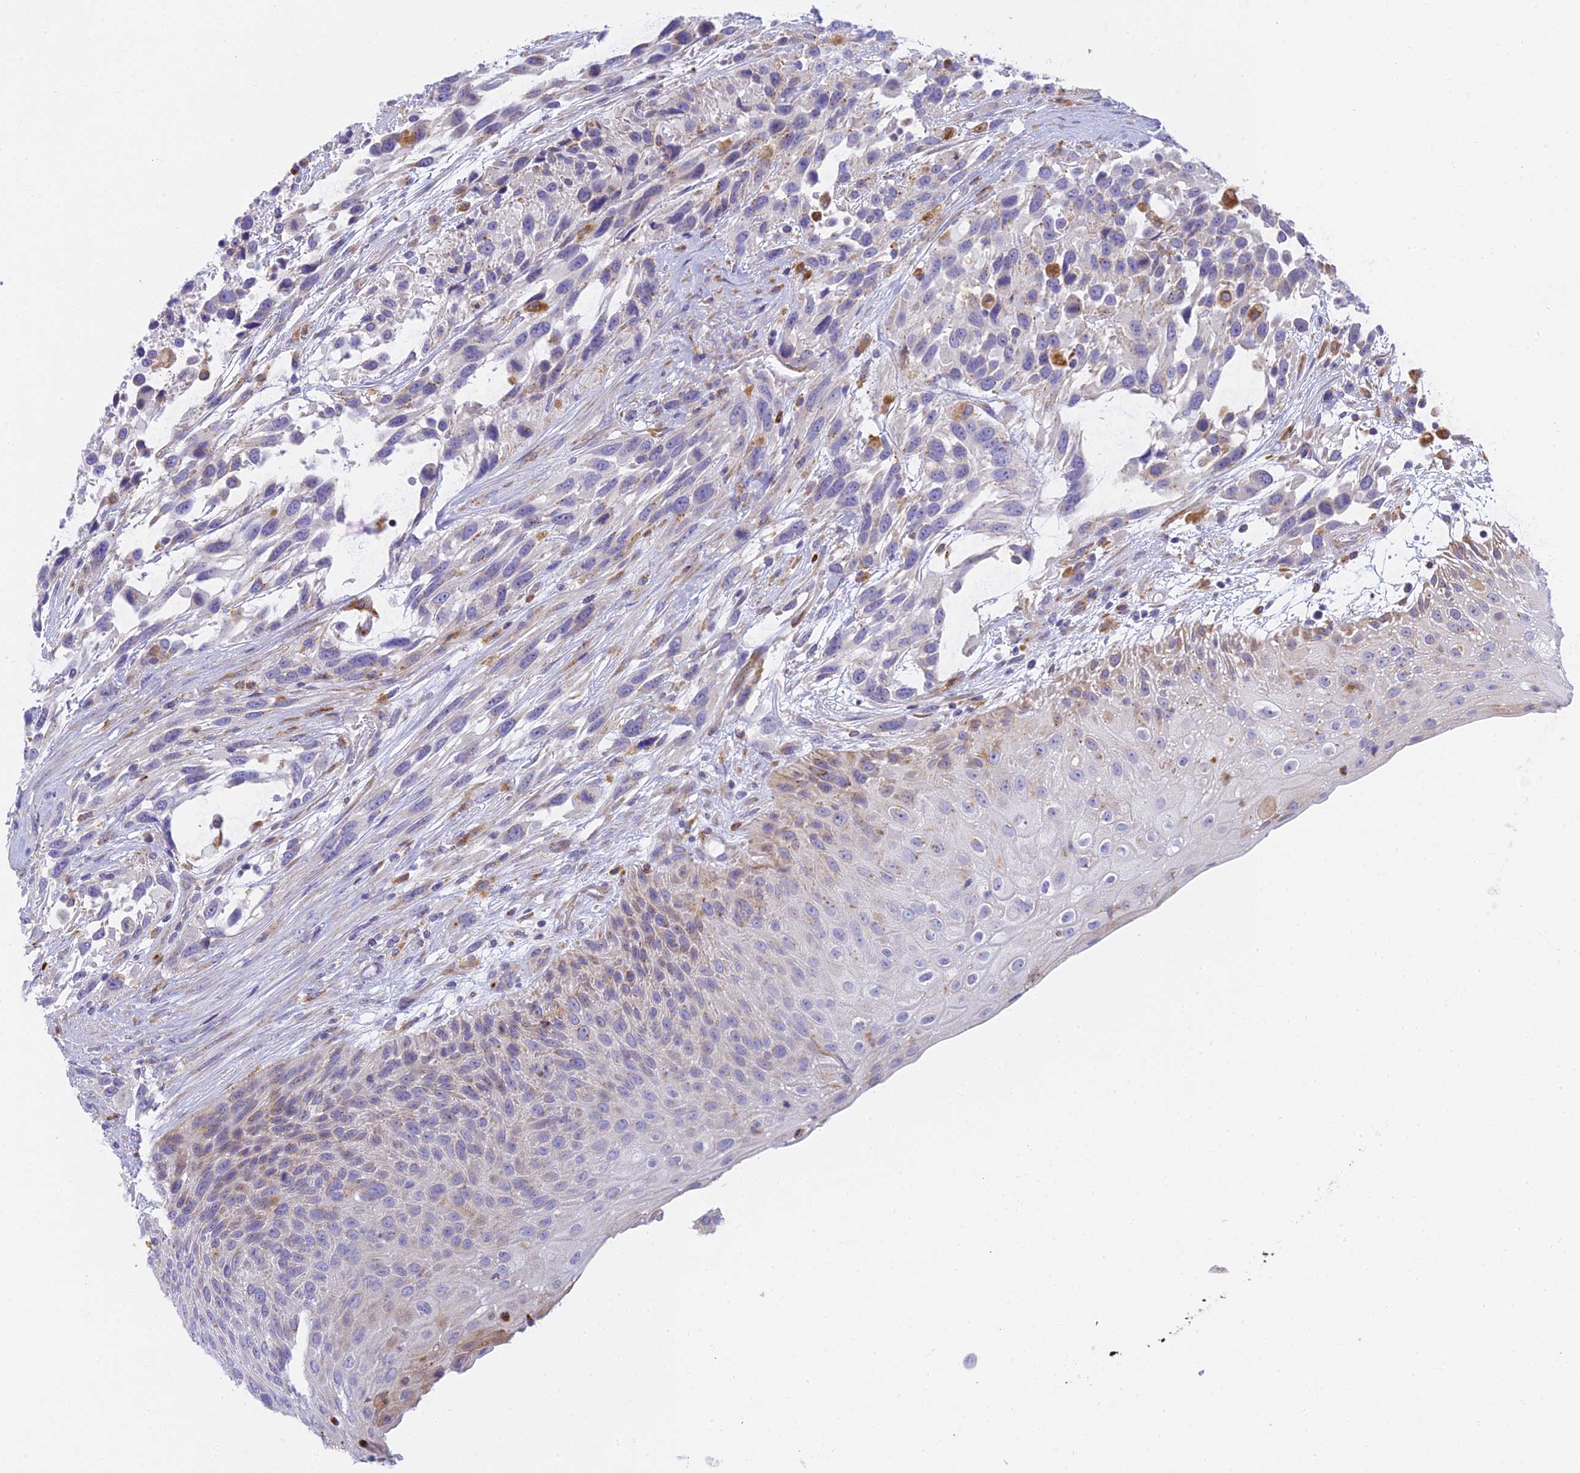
{"staining": {"intensity": "negative", "quantity": "none", "location": "none"}, "tissue": "urothelial cancer", "cell_type": "Tumor cells", "image_type": "cancer", "snomed": [{"axis": "morphology", "description": "Urothelial carcinoma, High grade"}, {"axis": "topography", "description": "Urinary bladder"}], "caption": "The micrograph demonstrates no staining of tumor cells in high-grade urothelial carcinoma.", "gene": "CLCN7", "patient": {"sex": "female", "age": 70}}